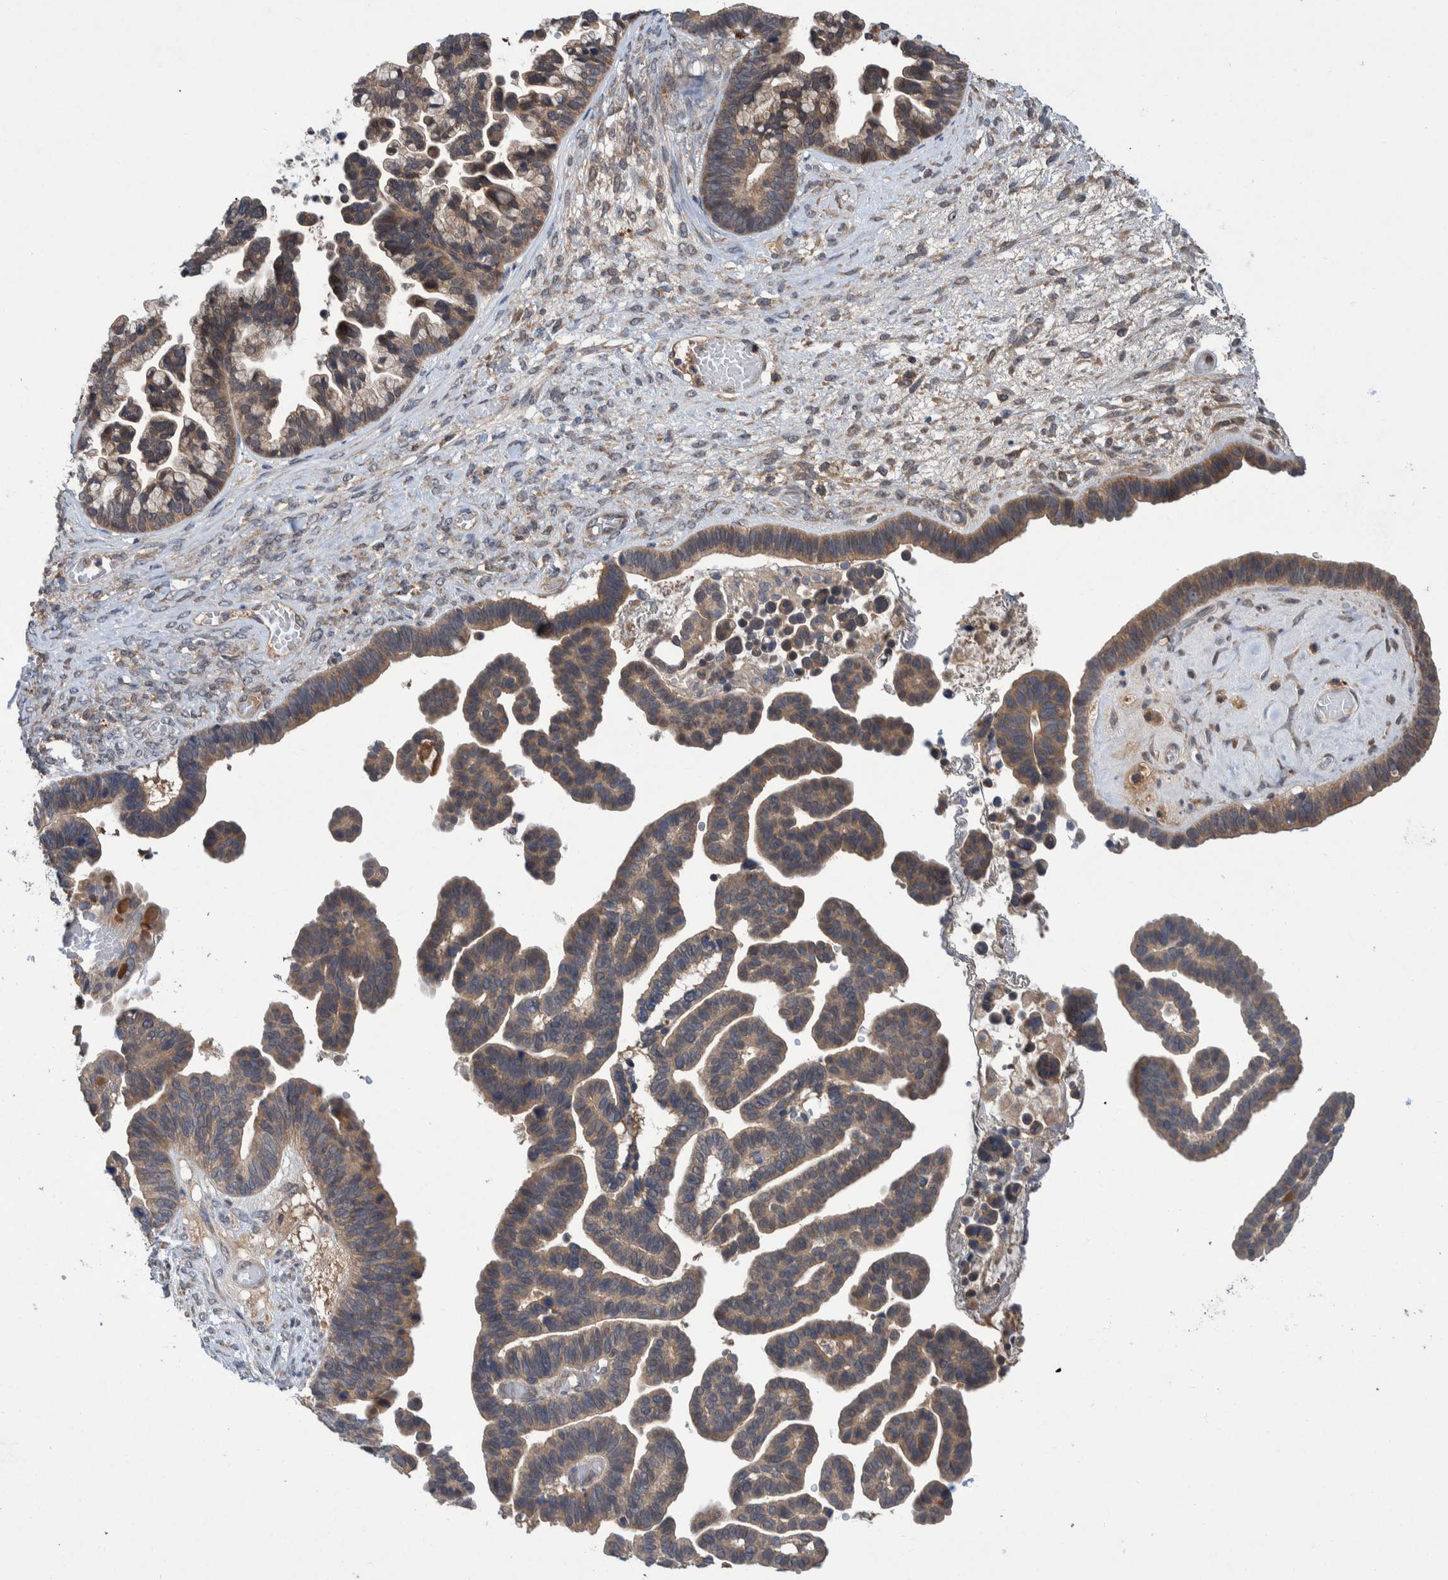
{"staining": {"intensity": "moderate", "quantity": ">75%", "location": "cytoplasmic/membranous"}, "tissue": "ovarian cancer", "cell_type": "Tumor cells", "image_type": "cancer", "snomed": [{"axis": "morphology", "description": "Cystadenocarcinoma, serous, NOS"}, {"axis": "topography", "description": "Ovary"}], "caption": "Ovarian cancer (serous cystadenocarcinoma) was stained to show a protein in brown. There is medium levels of moderate cytoplasmic/membranous expression in about >75% of tumor cells. (DAB (3,3'-diaminobenzidine) = brown stain, brightfield microscopy at high magnification).", "gene": "PLPBP", "patient": {"sex": "female", "age": 56}}